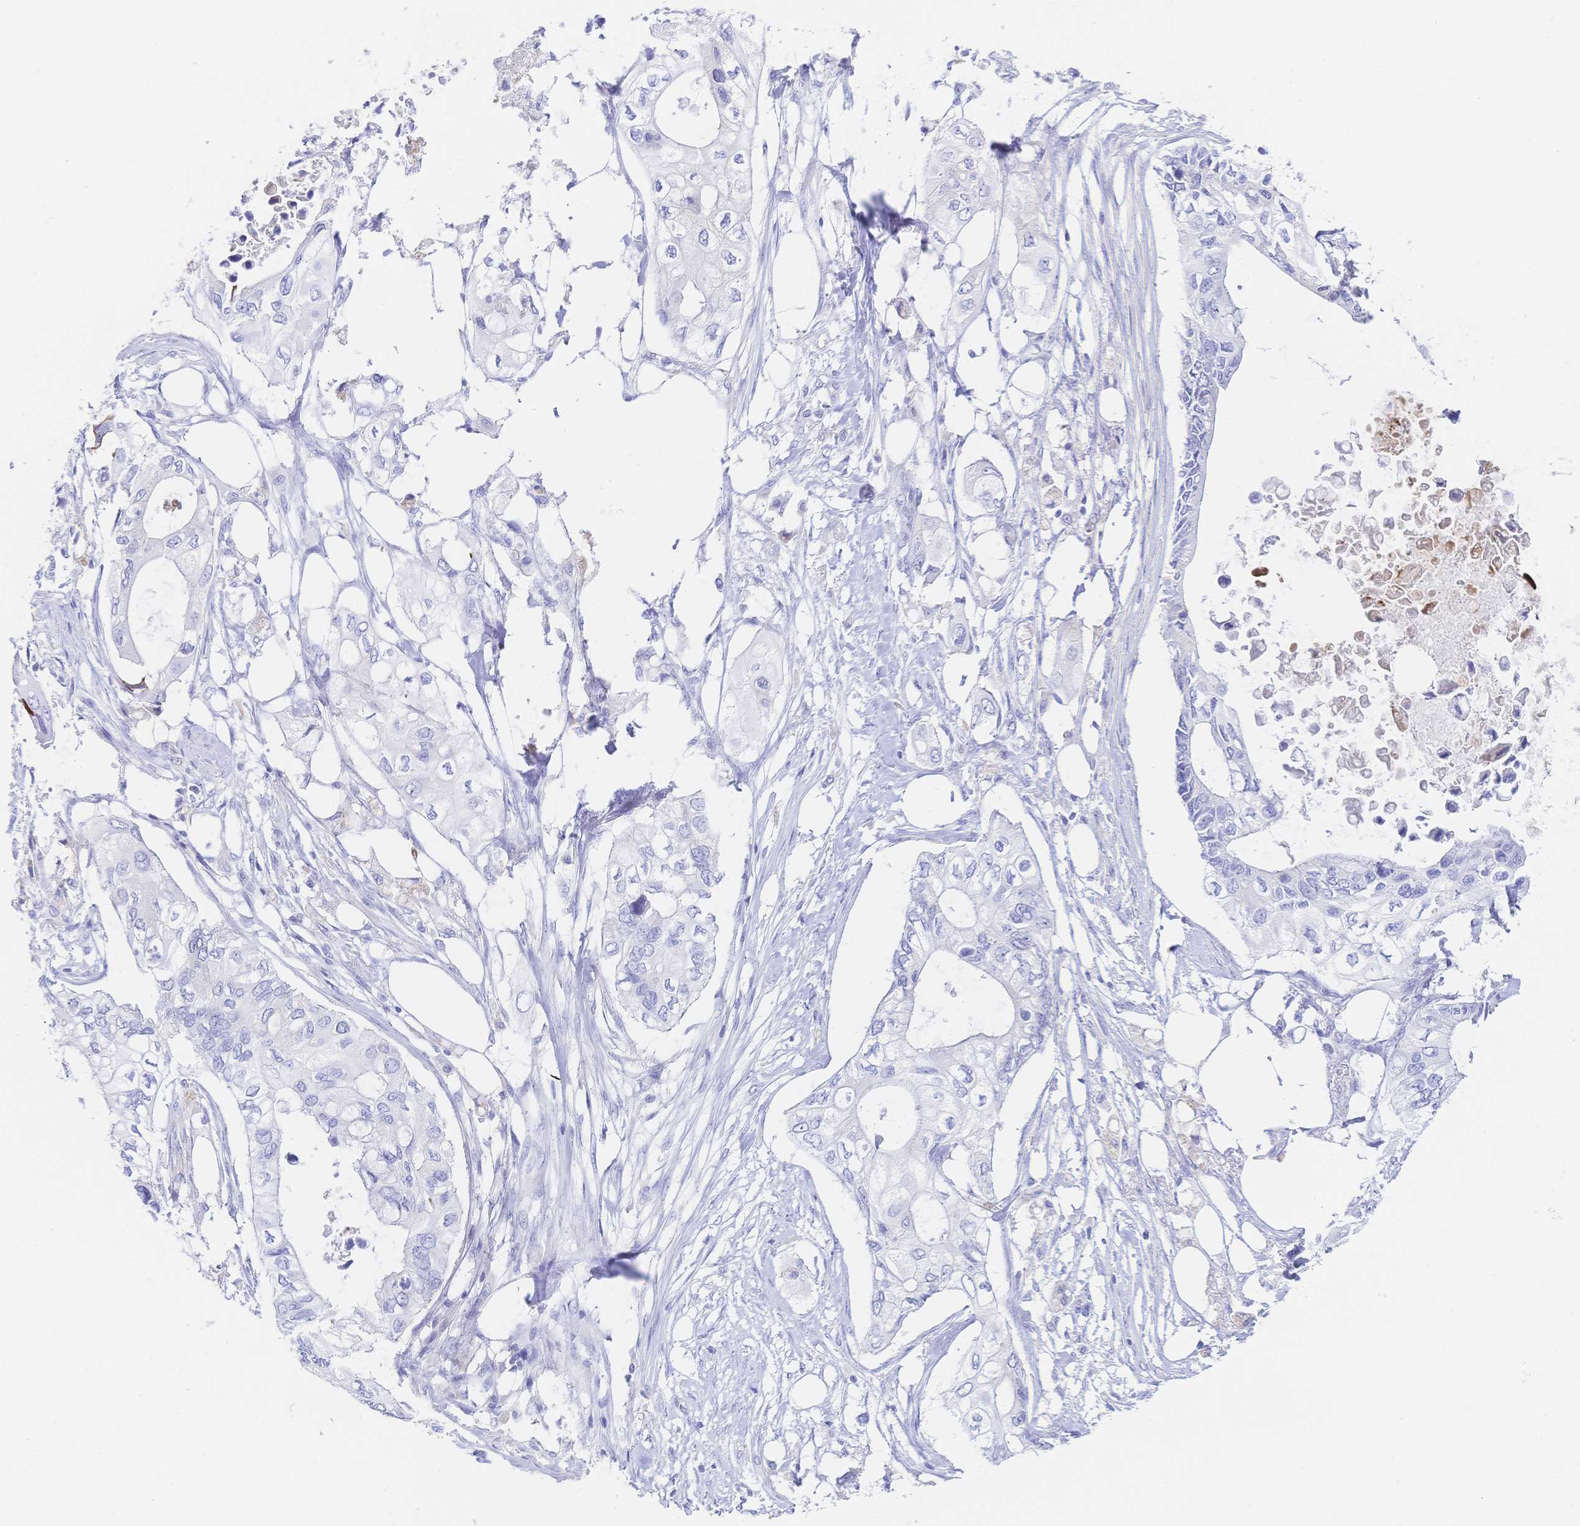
{"staining": {"intensity": "negative", "quantity": "none", "location": "none"}, "tissue": "pancreatic cancer", "cell_type": "Tumor cells", "image_type": "cancer", "snomed": [{"axis": "morphology", "description": "Adenocarcinoma, NOS"}, {"axis": "topography", "description": "Pancreas"}], "caption": "A histopathology image of pancreatic adenocarcinoma stained for a protein shows no brown staining in tumor cells.", "gene": "RRM1", "patient": {"sex": "female", "age": 63}}